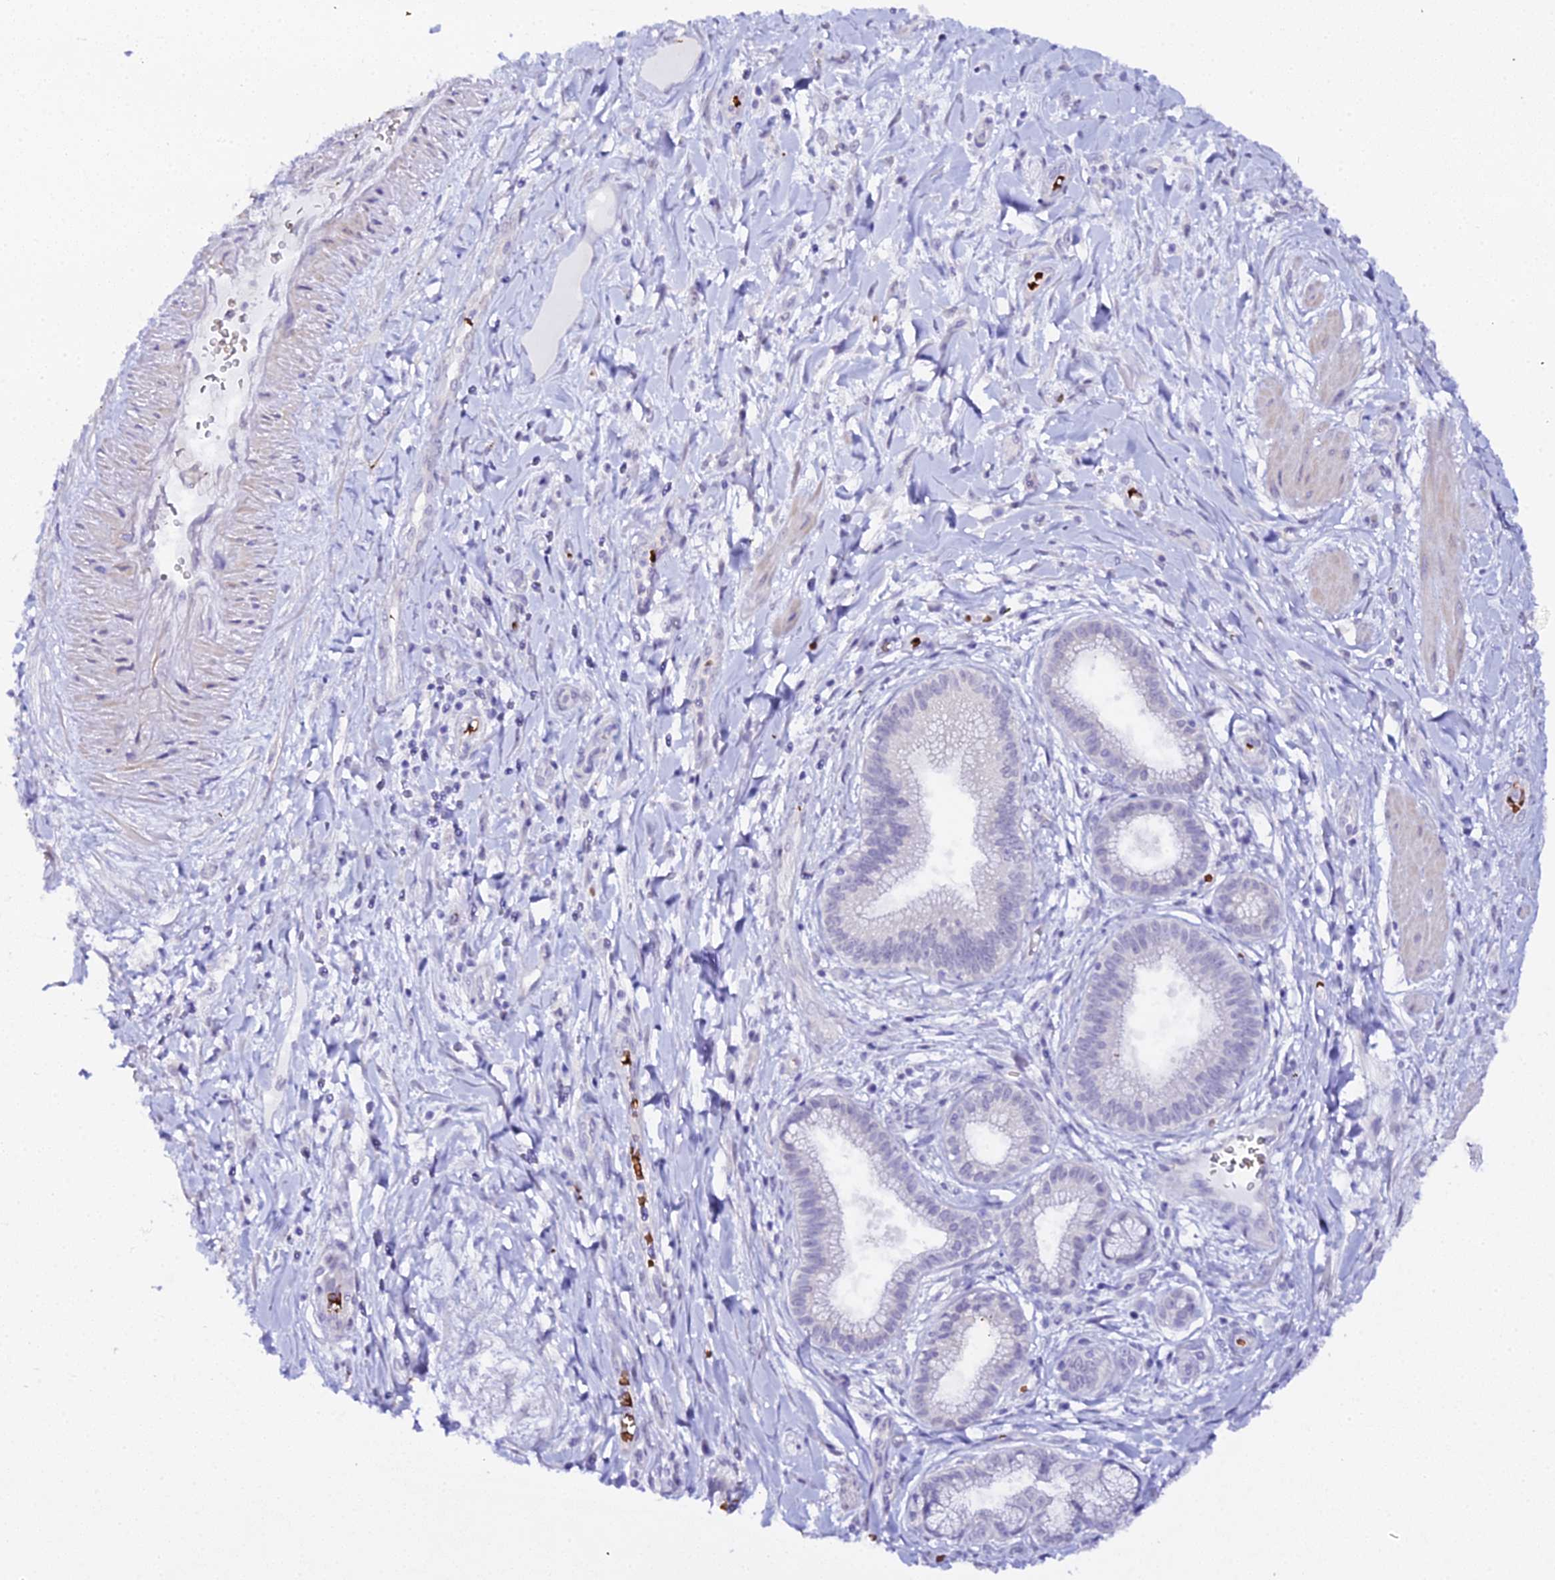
{"staining": {"intensity": "negative", "quantity": "none", "location": "none"}, "tissue": "pancreatic cancer", "cell_type": "Tumor cells", "image_type": "cancer", "snomed": [{"axis": "morphology", "description": "Adenocarcinoma, NOS"}, {"axis": "topography", "description": "Pancreas"}], "caption": "Immunohistochemistry of human pancreatic cancer exhibits no staining in tumor cells.", "gene": "CFAP45", "patient": {"sex": "male", "age": 72}}